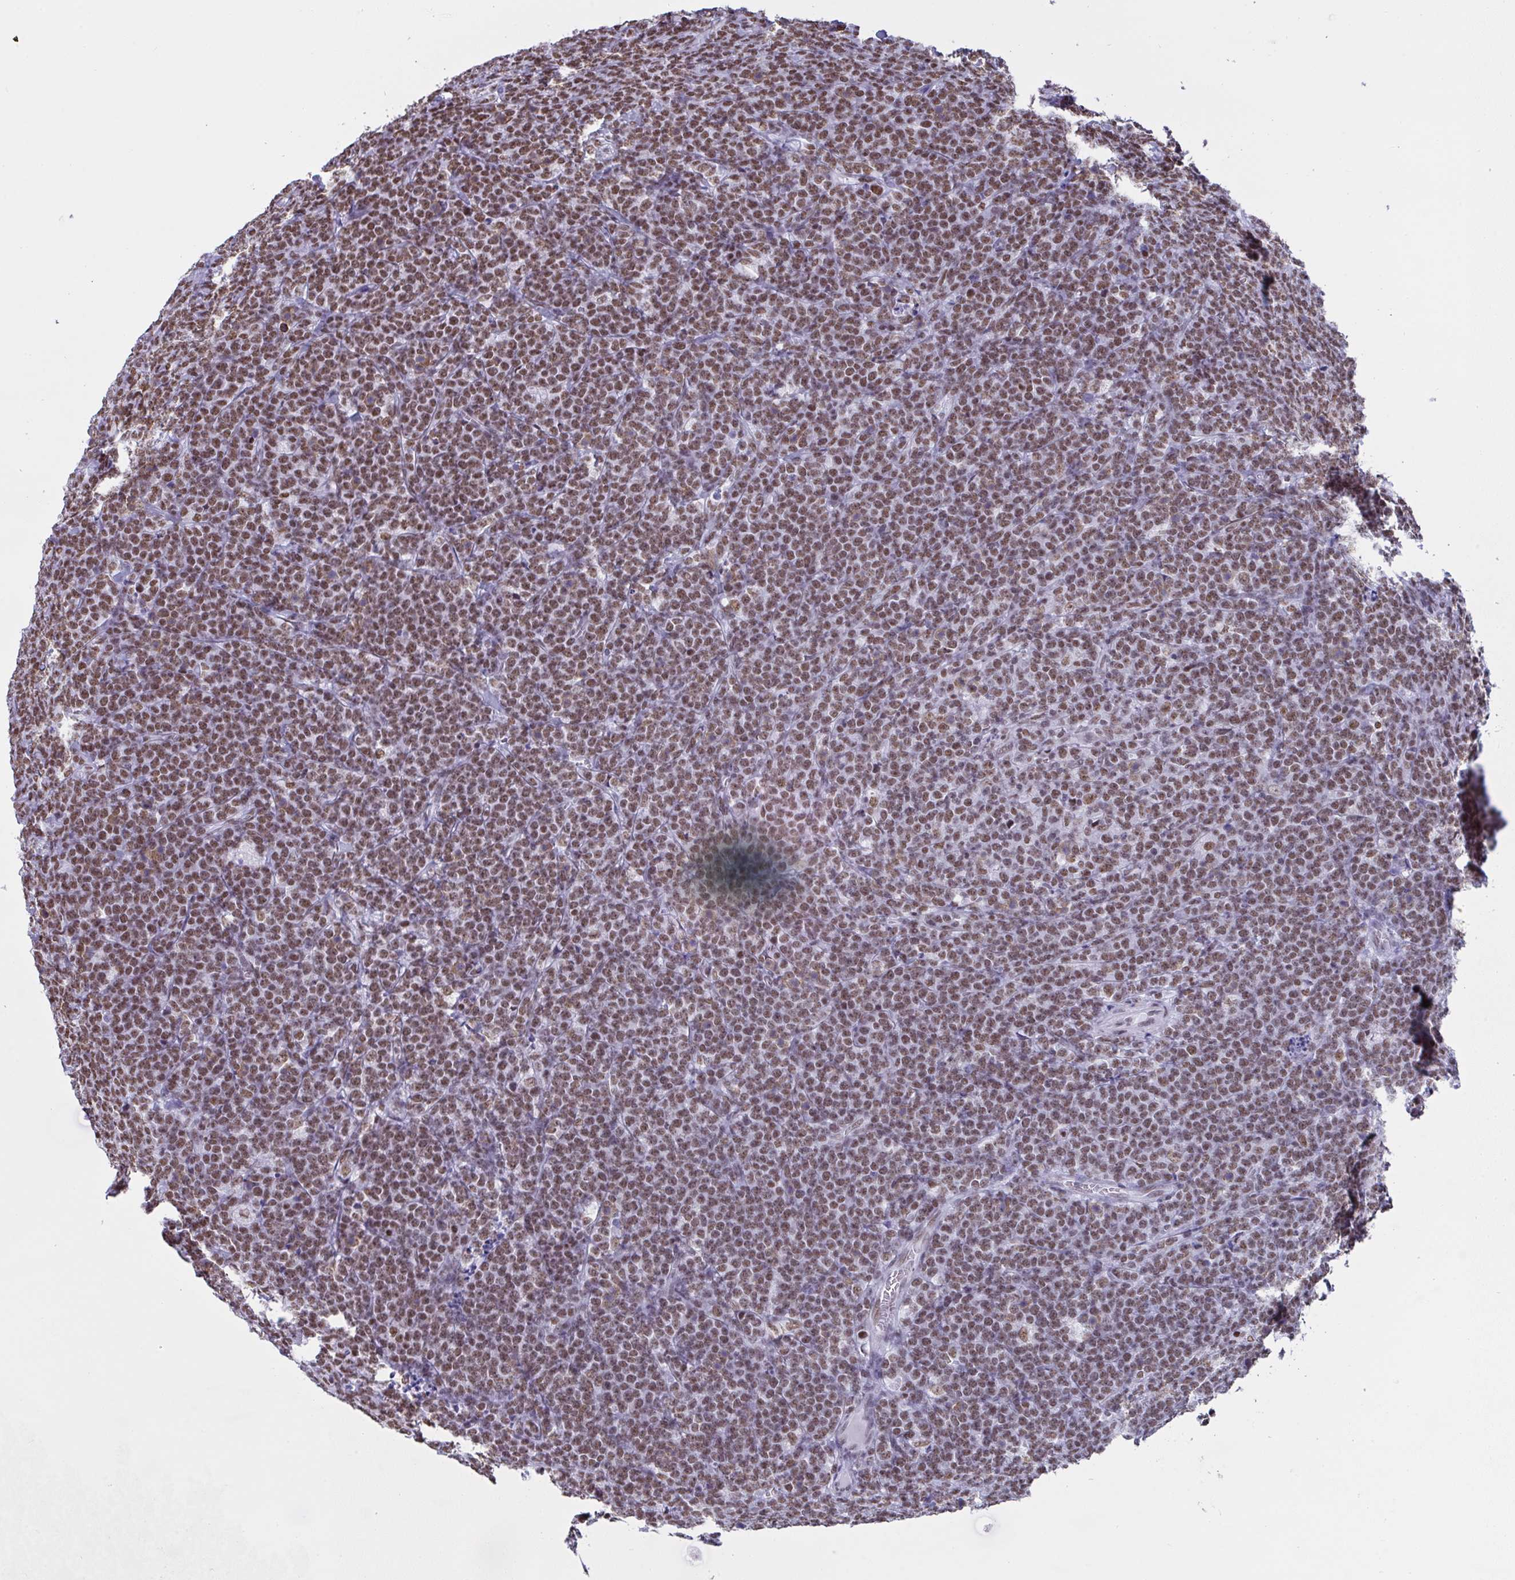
{"staining": {"intensity": "moderate", "quantity": ">75%", "location": "nuclear"}, "tissue": "lymphoma", "cell_type": "Tumor cells", "image_type": "cancer", "snomed": [{"axis": "morphology", "description": "Malignant lymphoma, non-Hodgkin's type, High grade"}, {"axis": "topography", "description": "Small intestine"}, {"axis": "topography", "description": "Colon"}], "caption": "An image of lymphoma stained for a protein demonstrates moderate nuclear brown staining in tumor cells.", "gene": "DDX52", "patient": {"sex": "male", "age": 8}}